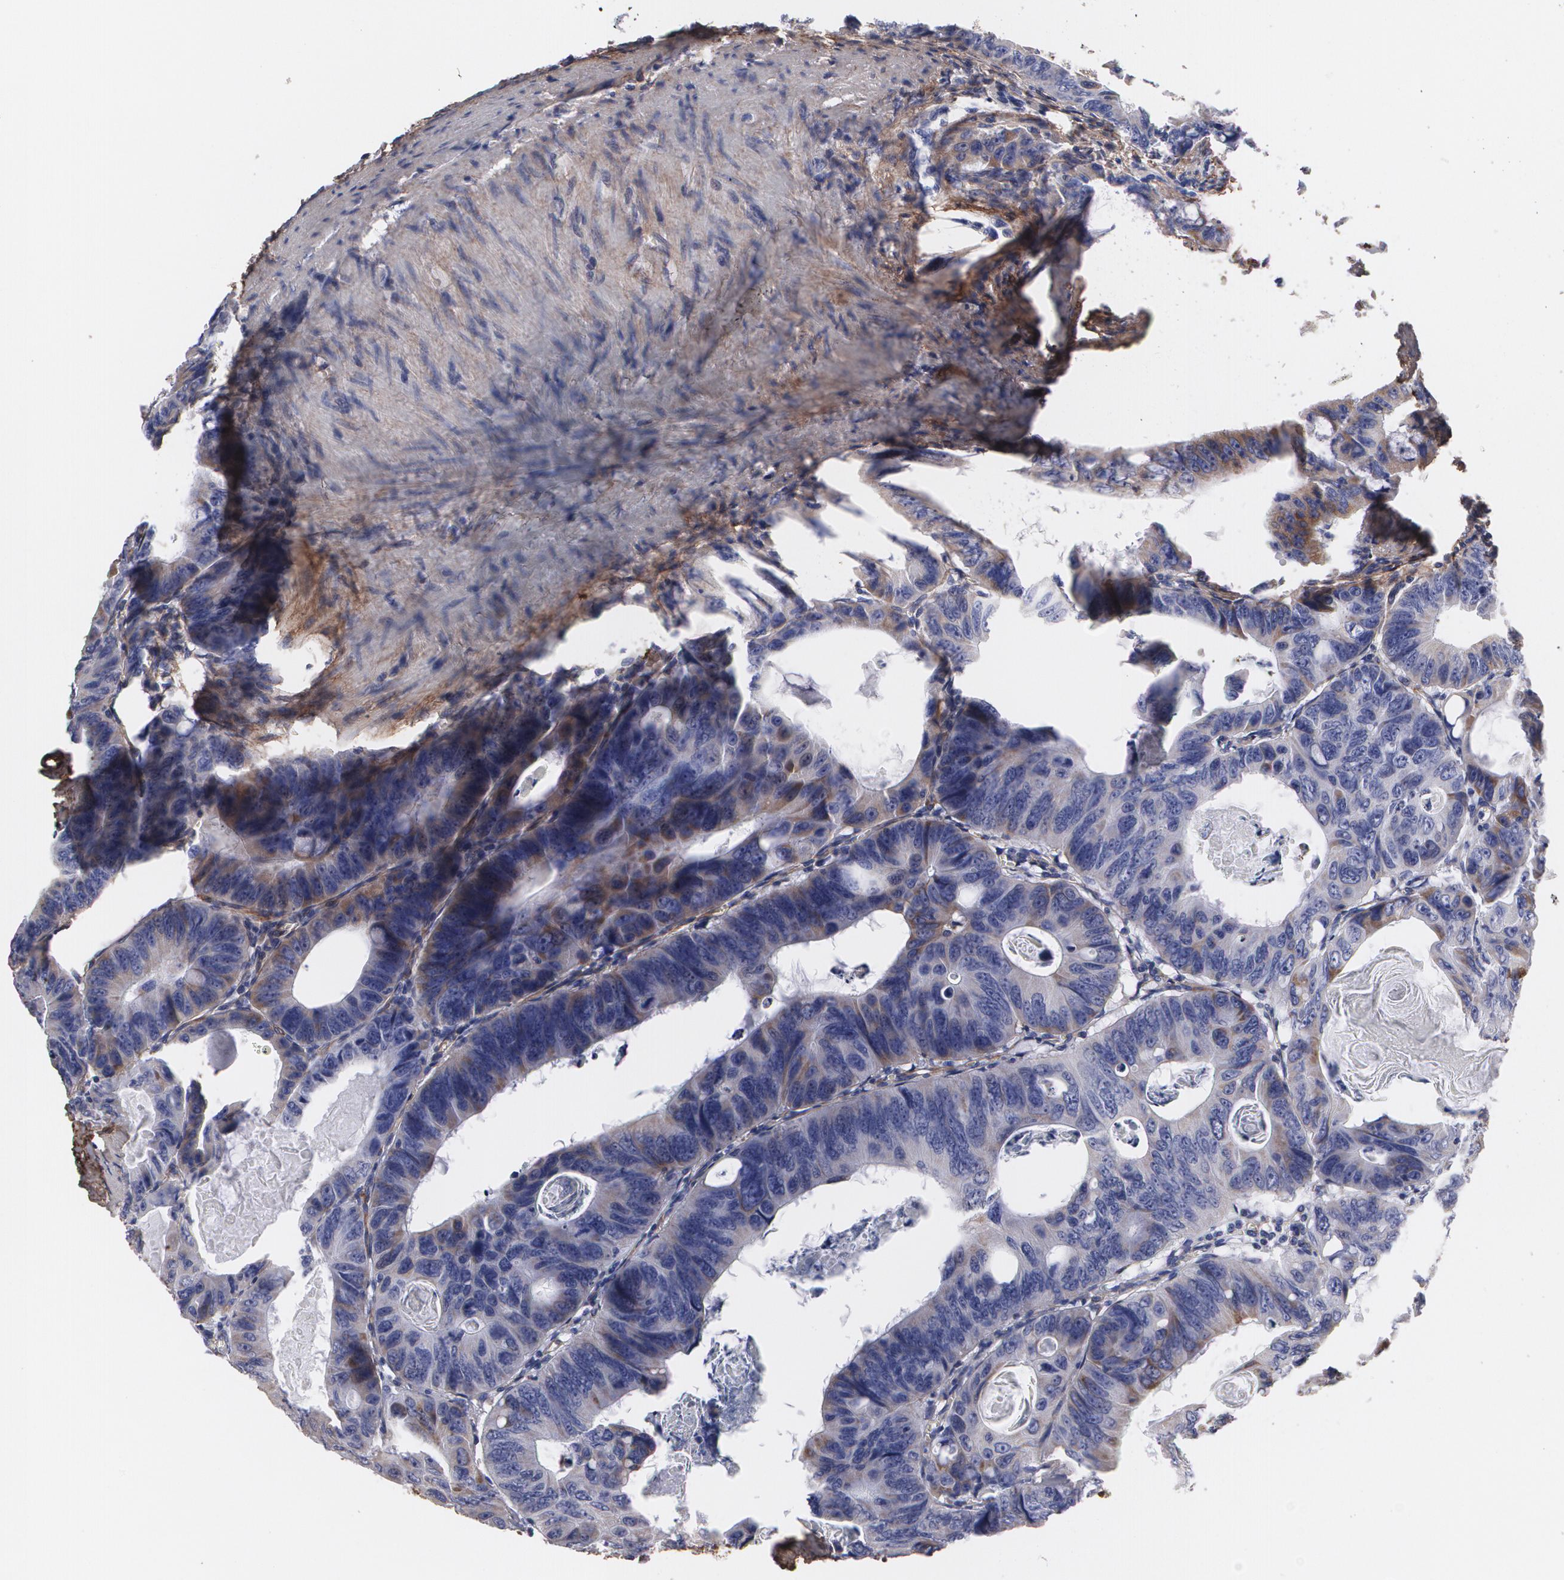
{"staining": {"intensity": "moderate", "quantity": "25%-75%", "location": "cytoplasmic/membranous"}, "tissue": "colorectal cancer", "cell_type": "Tumor cells", "image_type": "cancer", "snomed": [{"axis": "morphology", "description": "Adenocarcinoma, NOS"}, {"axis": "topography", "description": "Colon"}], "caption": "Immunohistochemical staining of colorectal adenocarcinoma shows moderate cytoplasmic/membranous protein staining in about 25%-75% of tumor cells.", "gene": "FBLN1", "patient": {"sex": "female", "age": 55}}